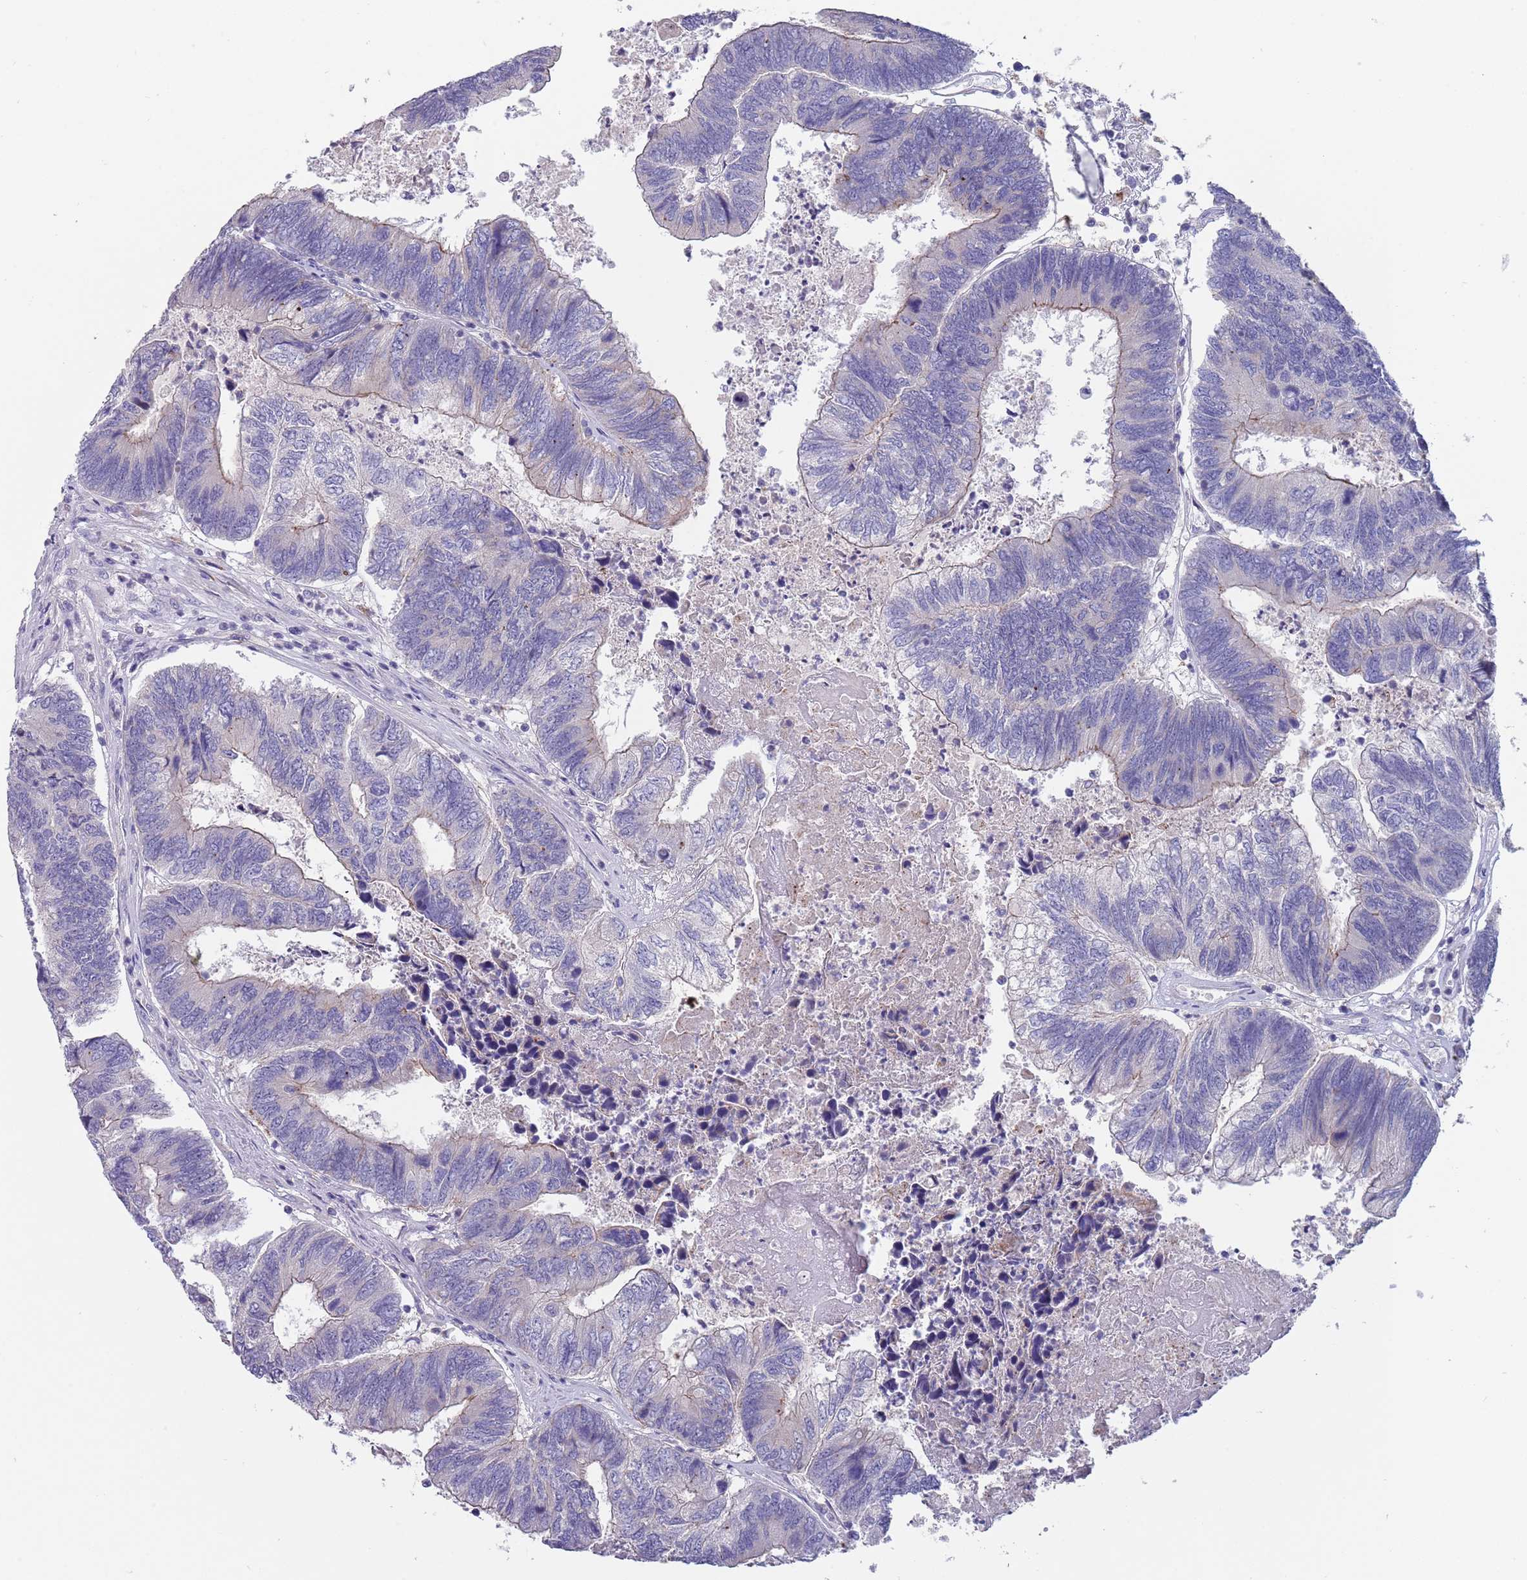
{"staining": {"intensity": "weak", "quantity": "25%-75%", "location": "cytoplasmic/membranous"}, "tissue": "colorectal cancer", "cell_type": "Tumor cells", "image_type": "cancer", "snomed": [{"axis": "morphology", "description": "Adenocarcinoma, NOS"}, {"axis": "topography", "description": "Colon"}], "caption": "Colorectal adenocarcinoma stained with immunohistochemistry (IHC) exhibits weak cytoplasmic/membranous positivity in about 25%-75% of tumor cells. (brown staining indicates protein expression, while blue staining denotes nuclei).", "gene": "MAN1C1", "patient": {"sex": "female", "age": 67}}